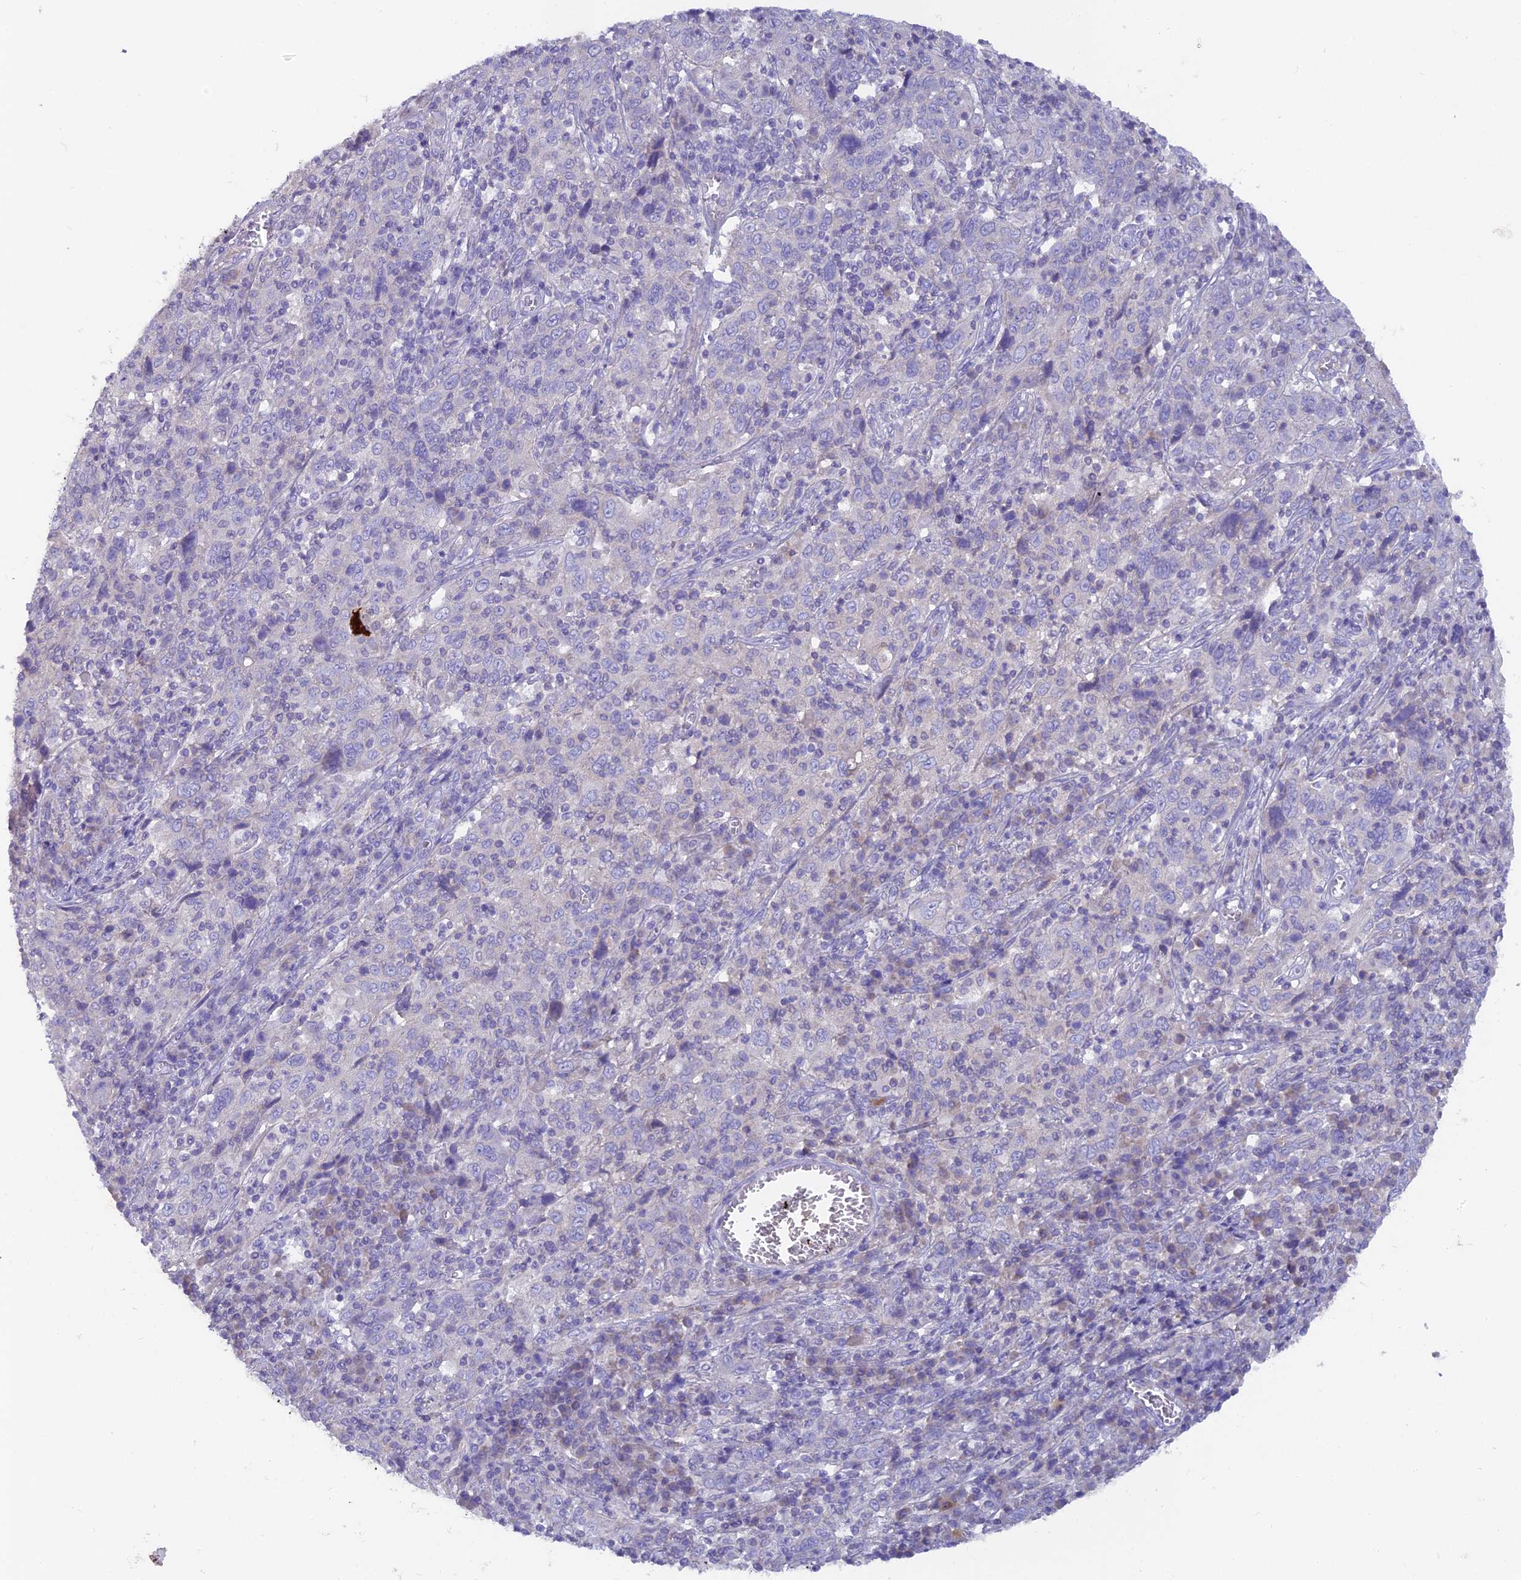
{"staining": {"intensity": "negative", "quantity": "none", "location": "none"}, "tissue": "cervical cancer", "cell_type": "Tumor cells", "image_type": "cancer", "snomed": [{"axis": "morphology", "description": "Squamous cell carcinoma, NOS"}, {"axis": "topography", "description": "Cervix"}], "caption": "High power microscopy micrograph of an IHC micrograph of cervical cancer (squamous cell carcinoma), revealing no significant expression in tumor cells.", "gene": "PZP", "patient": {"sex": "female", "age": 46}}